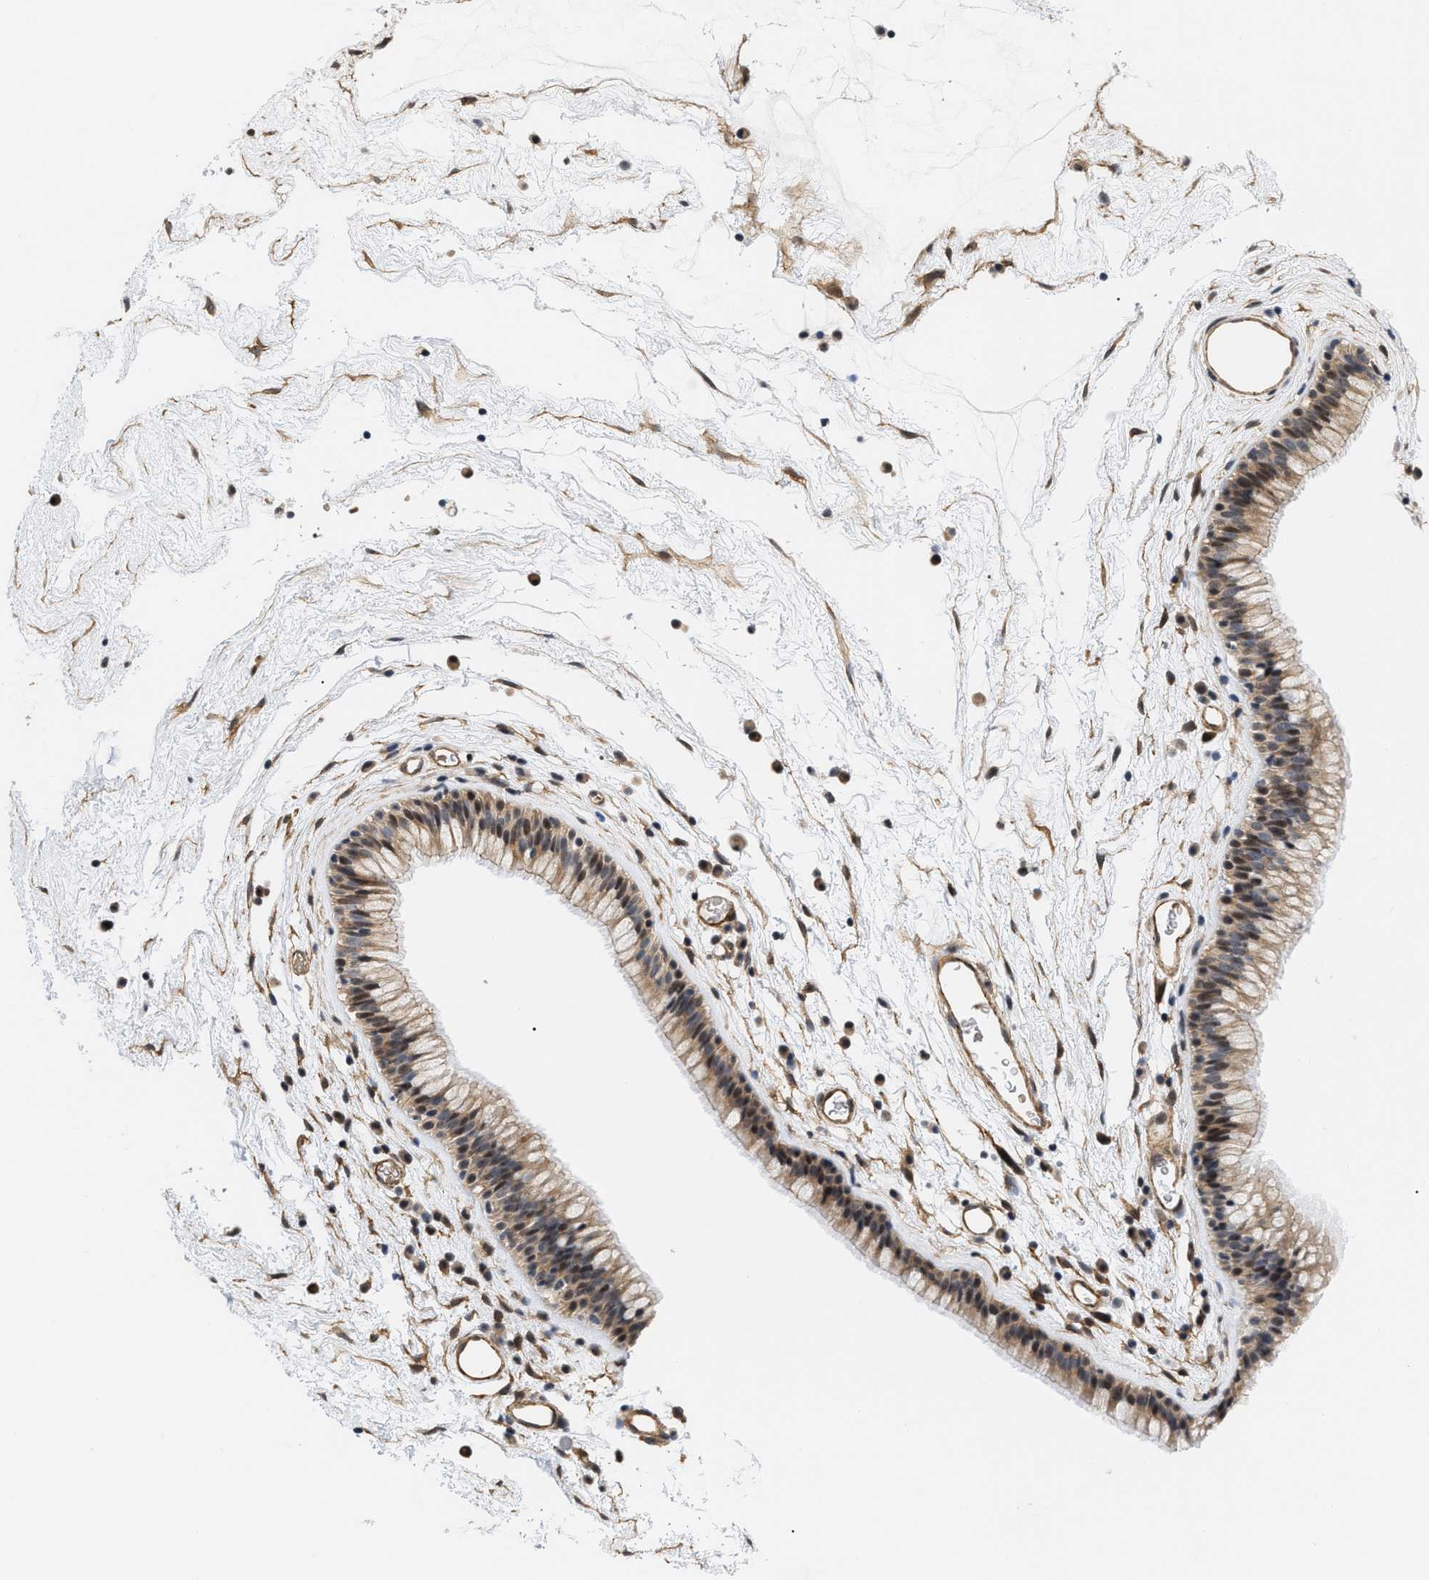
{"staining": {"intensity": "strong", "quantity": ">75%", "location": "cytoplasmic/membranous,nuclear"}, "tissue": "nasopharynx", "cell_type": "Respiratory epithelial cells", "image_type": "normal", "snomed": [{"axis": "morphology", "description": "Normal tissue, NOS"}, {"axis": "morphology", "description": "Inflammation, NOS"}, {"axis": "topography", "description": "Nasopharynx"}], "caption": "Protein staining of unremarkable nasopharynx exhibits strong cytoplasmic/membranous,nuclear staining in approximately >75% of respiratory epithelial cells.", "gene": "GPRASP2", "patient": {"sex": "male", "age": 48}}